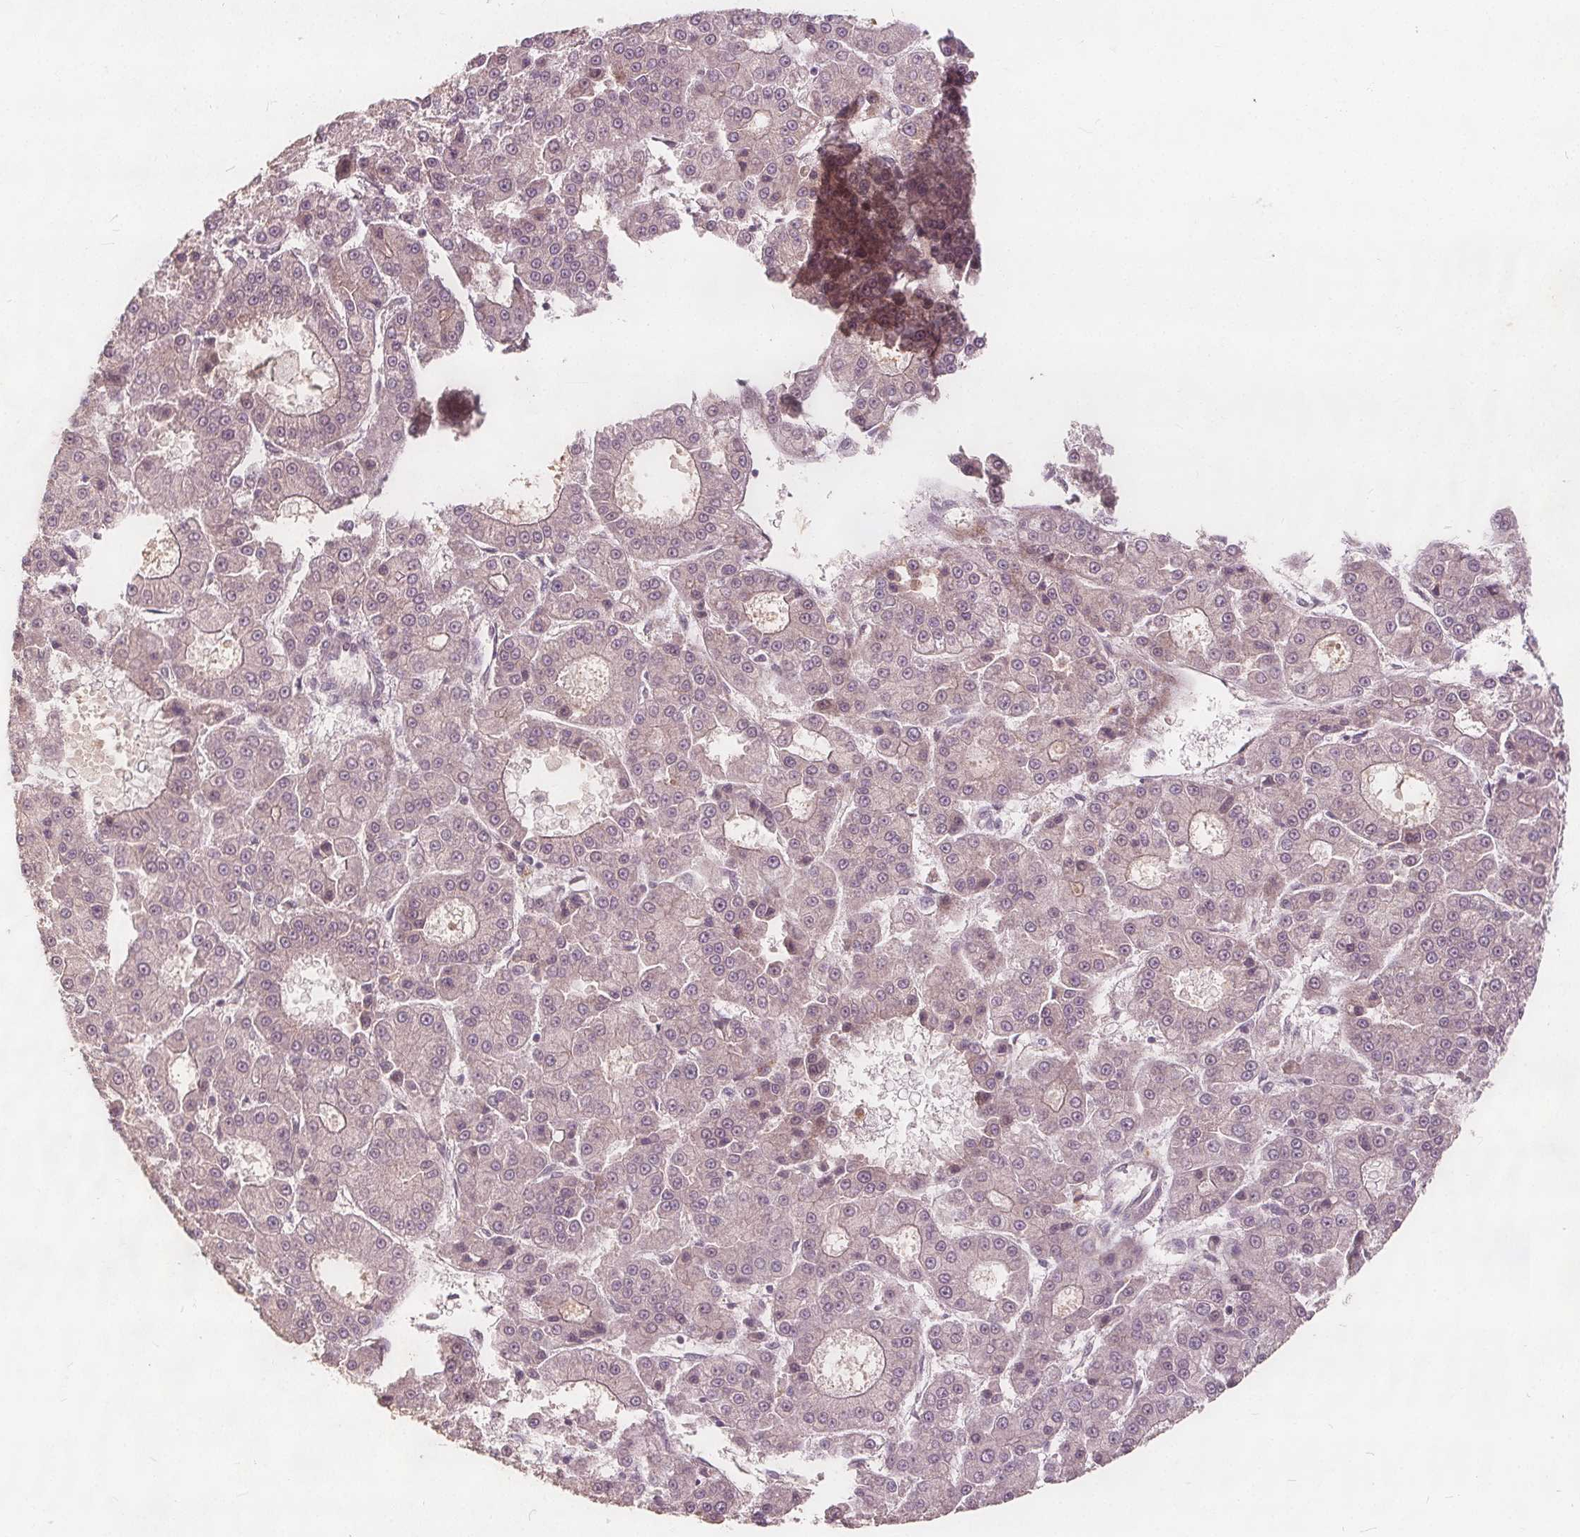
{"staining": {"intensity": "negative", "quantity": "none", "location": "none"}, "tissue": "liver cancer", "cell_type": "Tumor cells", "image_type": "cancer", "snomed": [{"axis": "morphology", "description": "Carcinoma, Hepatocellular, NOS"}, {"axis": "topography", "description": "Liver"}], "caption": "Immunohistochemistry histopathology image of neoplastic tissue: human liver cancer stained with DAB displays no significant protein positivity in tumor cells. (DAB (3,3'-diaminobenzidine) immunohistochemistry (IHC), high magnification).", "gene": "PTPRT", "patient": {"sex": "male", "age": 70}}